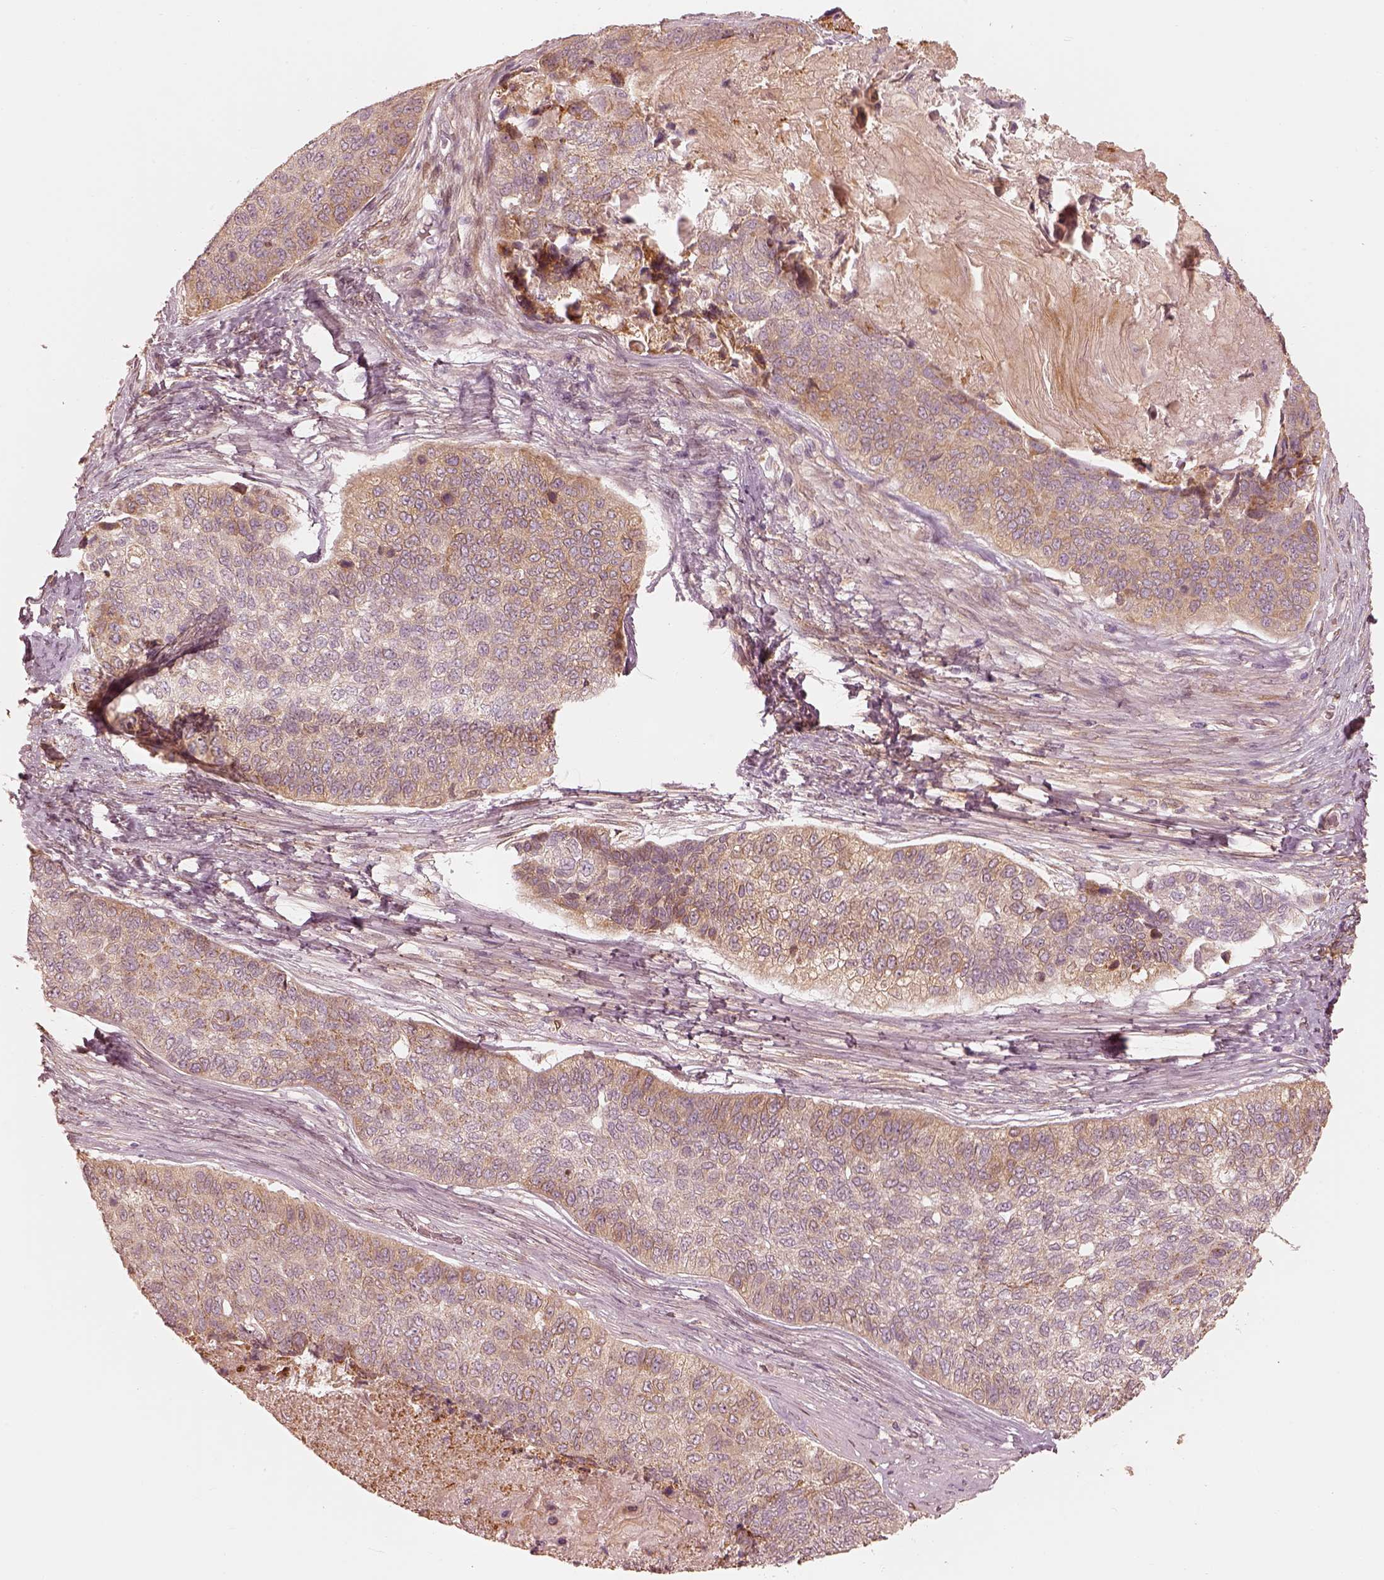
{"staining": {"intensity": "moderate", "quantity": ">75%", "location": "cytoplasmic/membranous"}, "tissue": "lung cancer", "cell_type": "Tumor cells", "image_type": "cancer", "snomed": [{"axis": "morphology", "description": "Squamous cell carcinoma, NOS"}, {"axis": "topography", "description": "Lung"}], "caption": "Approximately >75% of tumor cells in squamous cell carcinoma (lung) show moderate cytoplasmic/membranous protein expression as visualized by brown immunohistochemical staining.", "gene": "WLS", "patient": {"sex": "male", "age": 69}}